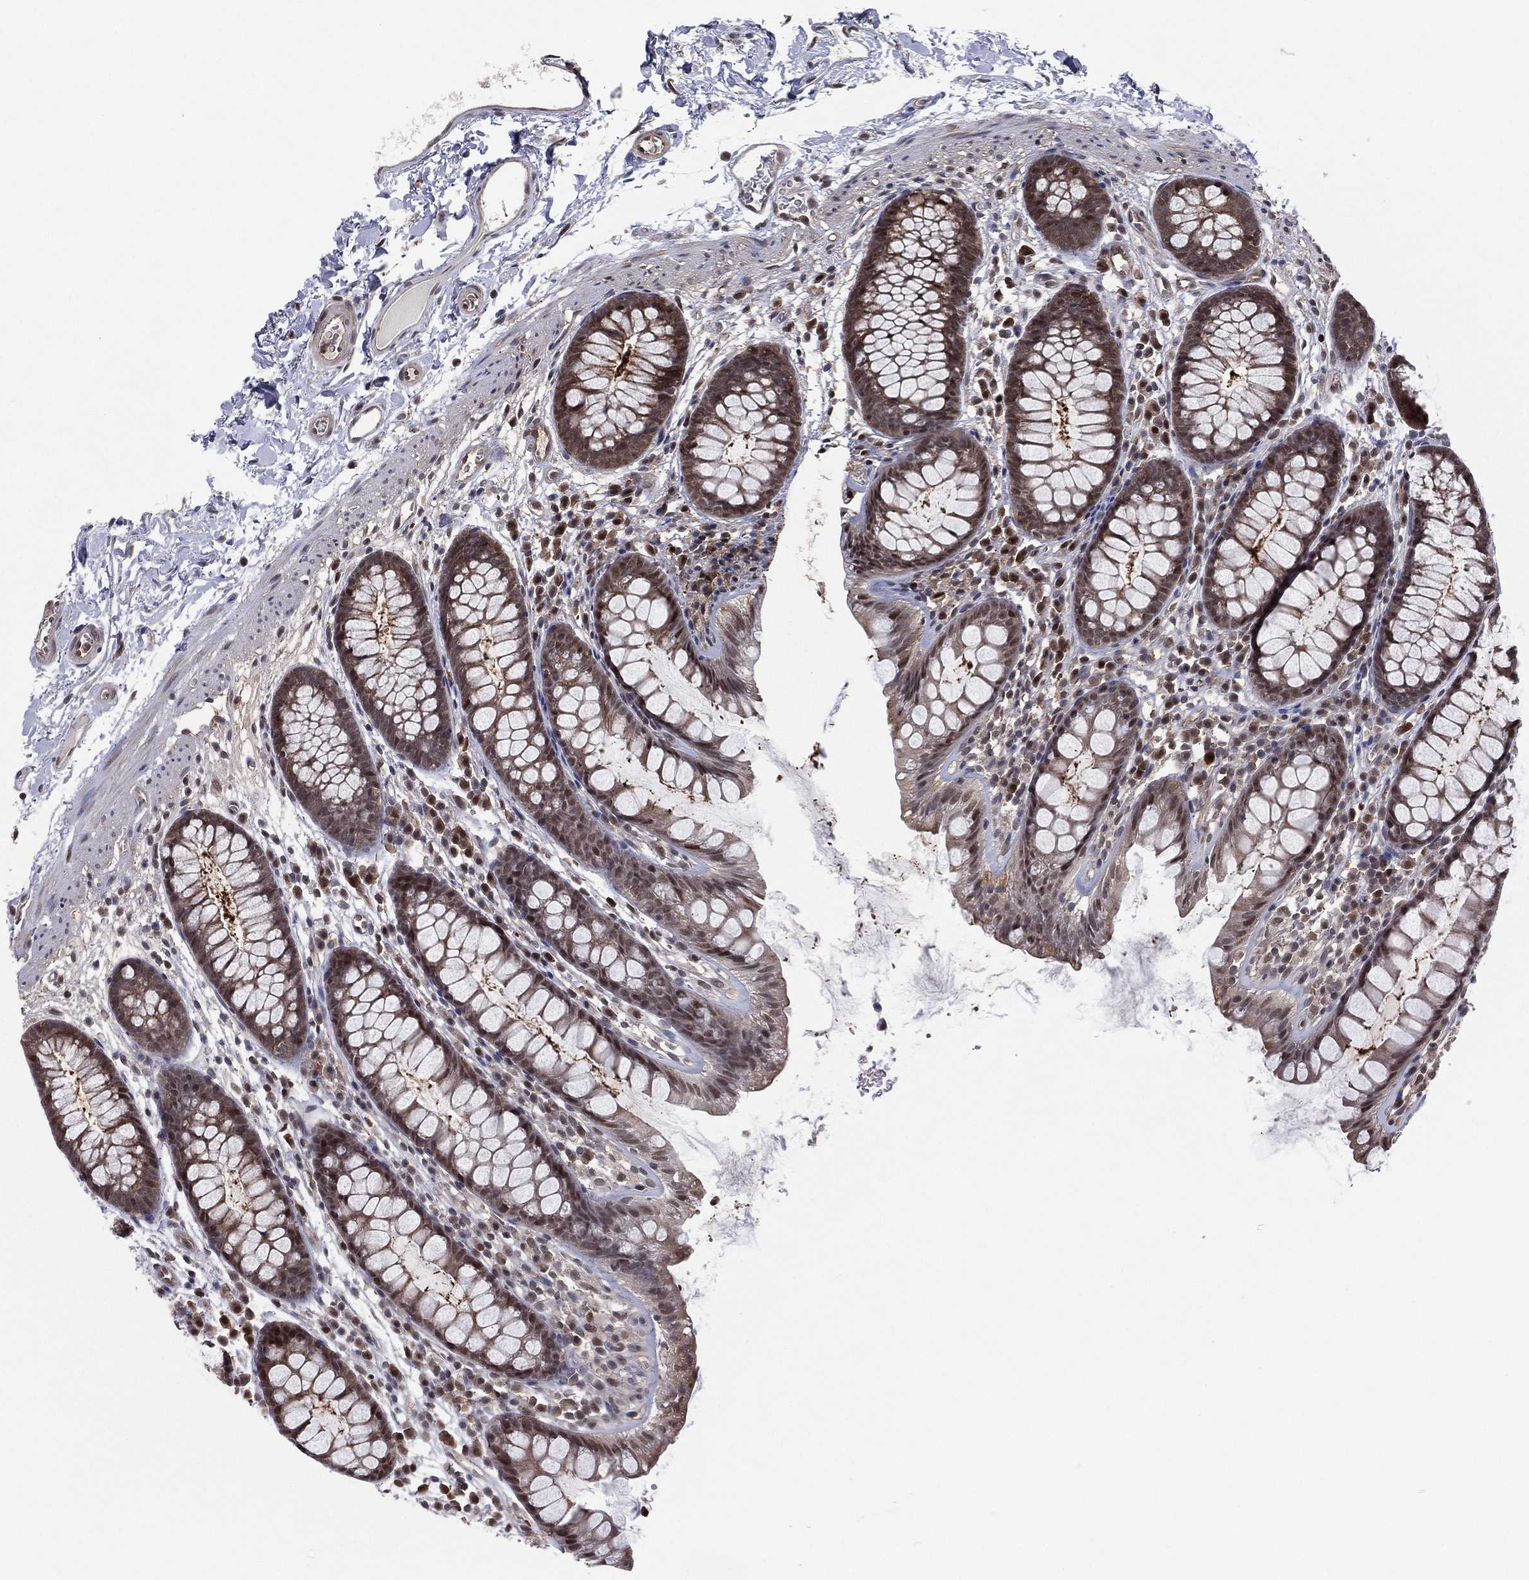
{"staining": {"intensity": "moderate", "quantity": "<25%", "location": "cytoplasmic/membranous"}, "tissue": "colon", "cell_type": "Endothelial cells", "image_type": "normal", "snomed": [{"axis": "morphology", "description": "Normal tissue, NOS"}, {"axis": "topography", "description": "Colon"}], "caption": "This histopathology image reveals benign colon stained with immunohistochemistry (IHC) to label a protein in brown. The cytoplasmic/membranous of endothelial cells show moderate positivity for the protein. Nuclei are counter-stained blue.", "gene": "ICOSLG", "patient": {"sex": "male", "age": 76}}